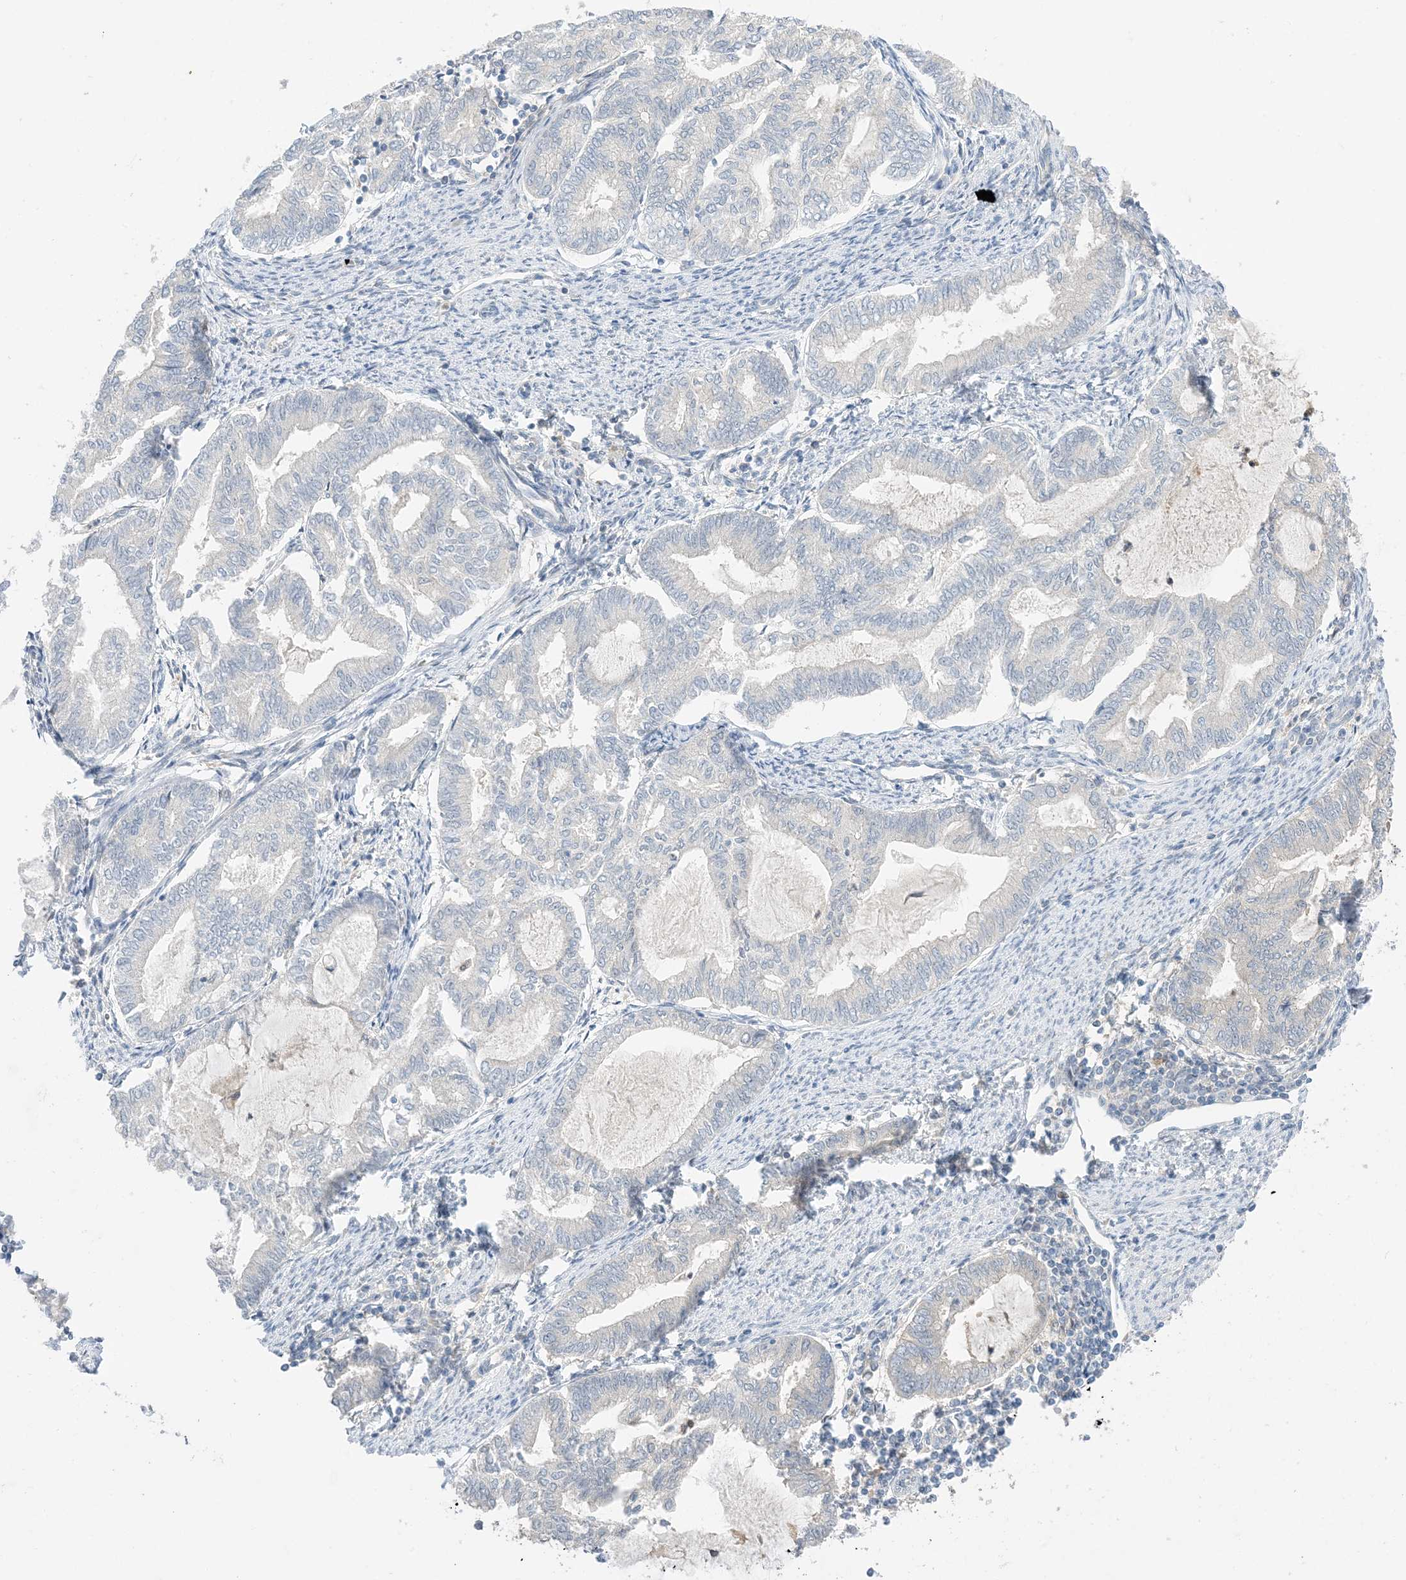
{"staining": {"intensity": "negative", "quantity": "none", "location": "none"}, "tissue": "endometrial cancer", "cell_type": "Tumor cells", "image_type": "cancer", "snomed": [{"axis": "morphology", "description": "Adenocarcinoma, NOS"}, {"axis": "topography", "description": "Endometrium"}], "caption": "High power microscopy micrograph of an immunohistochemistry (IHC) histopathology image of adenocarcinoma (endometrial), revealing no significant positivity in tumor cells.", "gene": "KIFBP", "patient": {"sex": "female", "age": 79}}